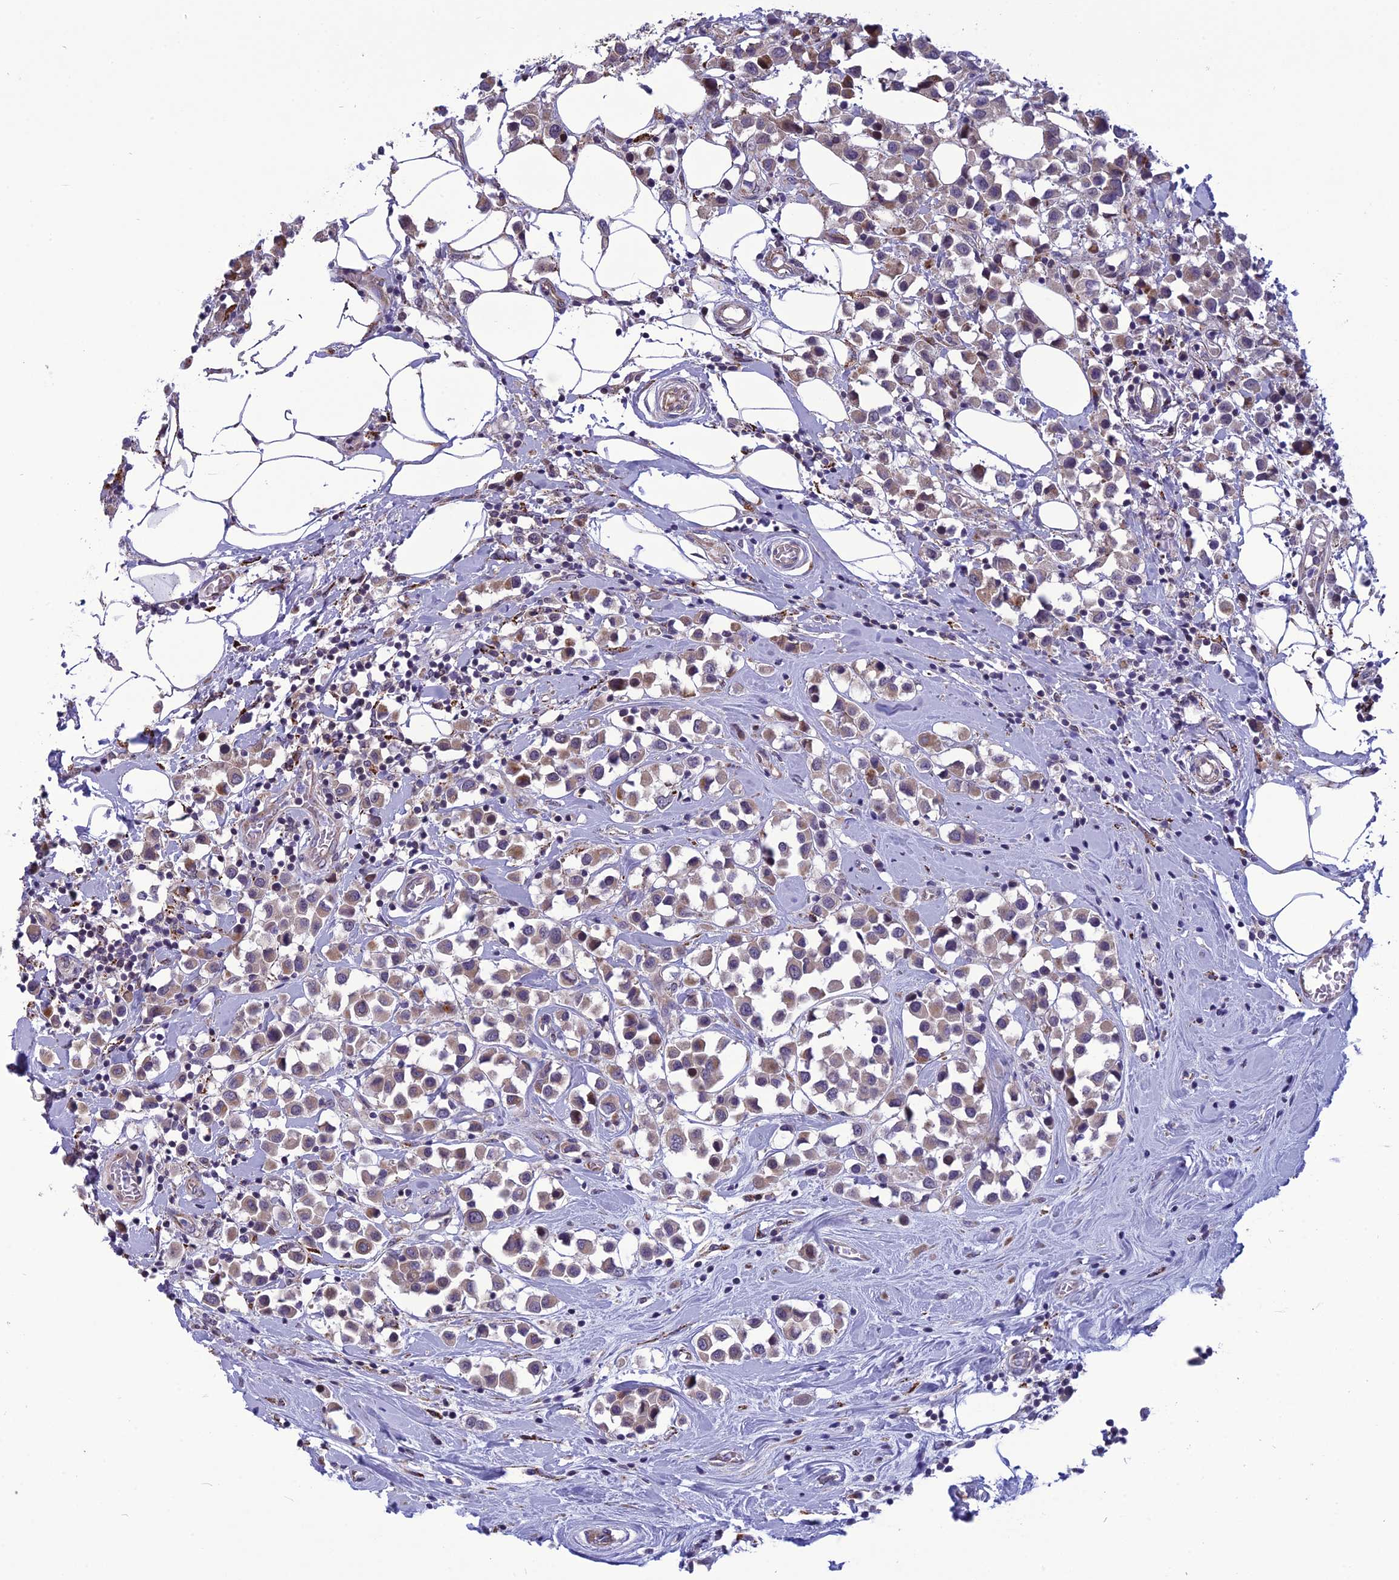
{"staining": {"intensity": "moderate", "quantity": "25%-75%", "location": "cytoplasmic/membranous,nuclear"}, "tissue": "breast cancer", "cell_type": "Tumor cells", "image_type": "cancer", "snomed": [{"axis": "morphology", "description": "Duct carcinoma"}, {"axis": "topography", "description": "Breast"}], "caption": "Breast cancer (invasive ductal carcinoma) was stained to show a protein in brown. There is medium levels of moderate cytoplasmic/membranous and nuclear positivity in about 25%-75% of tumor cells. The staining is performed using DAB brown chromogen to label protein expression. The nuclei are counter-stained blue using hematoxylin.", "gene": "PSMF1", "patient": {"sex": "female", "age": 61}}